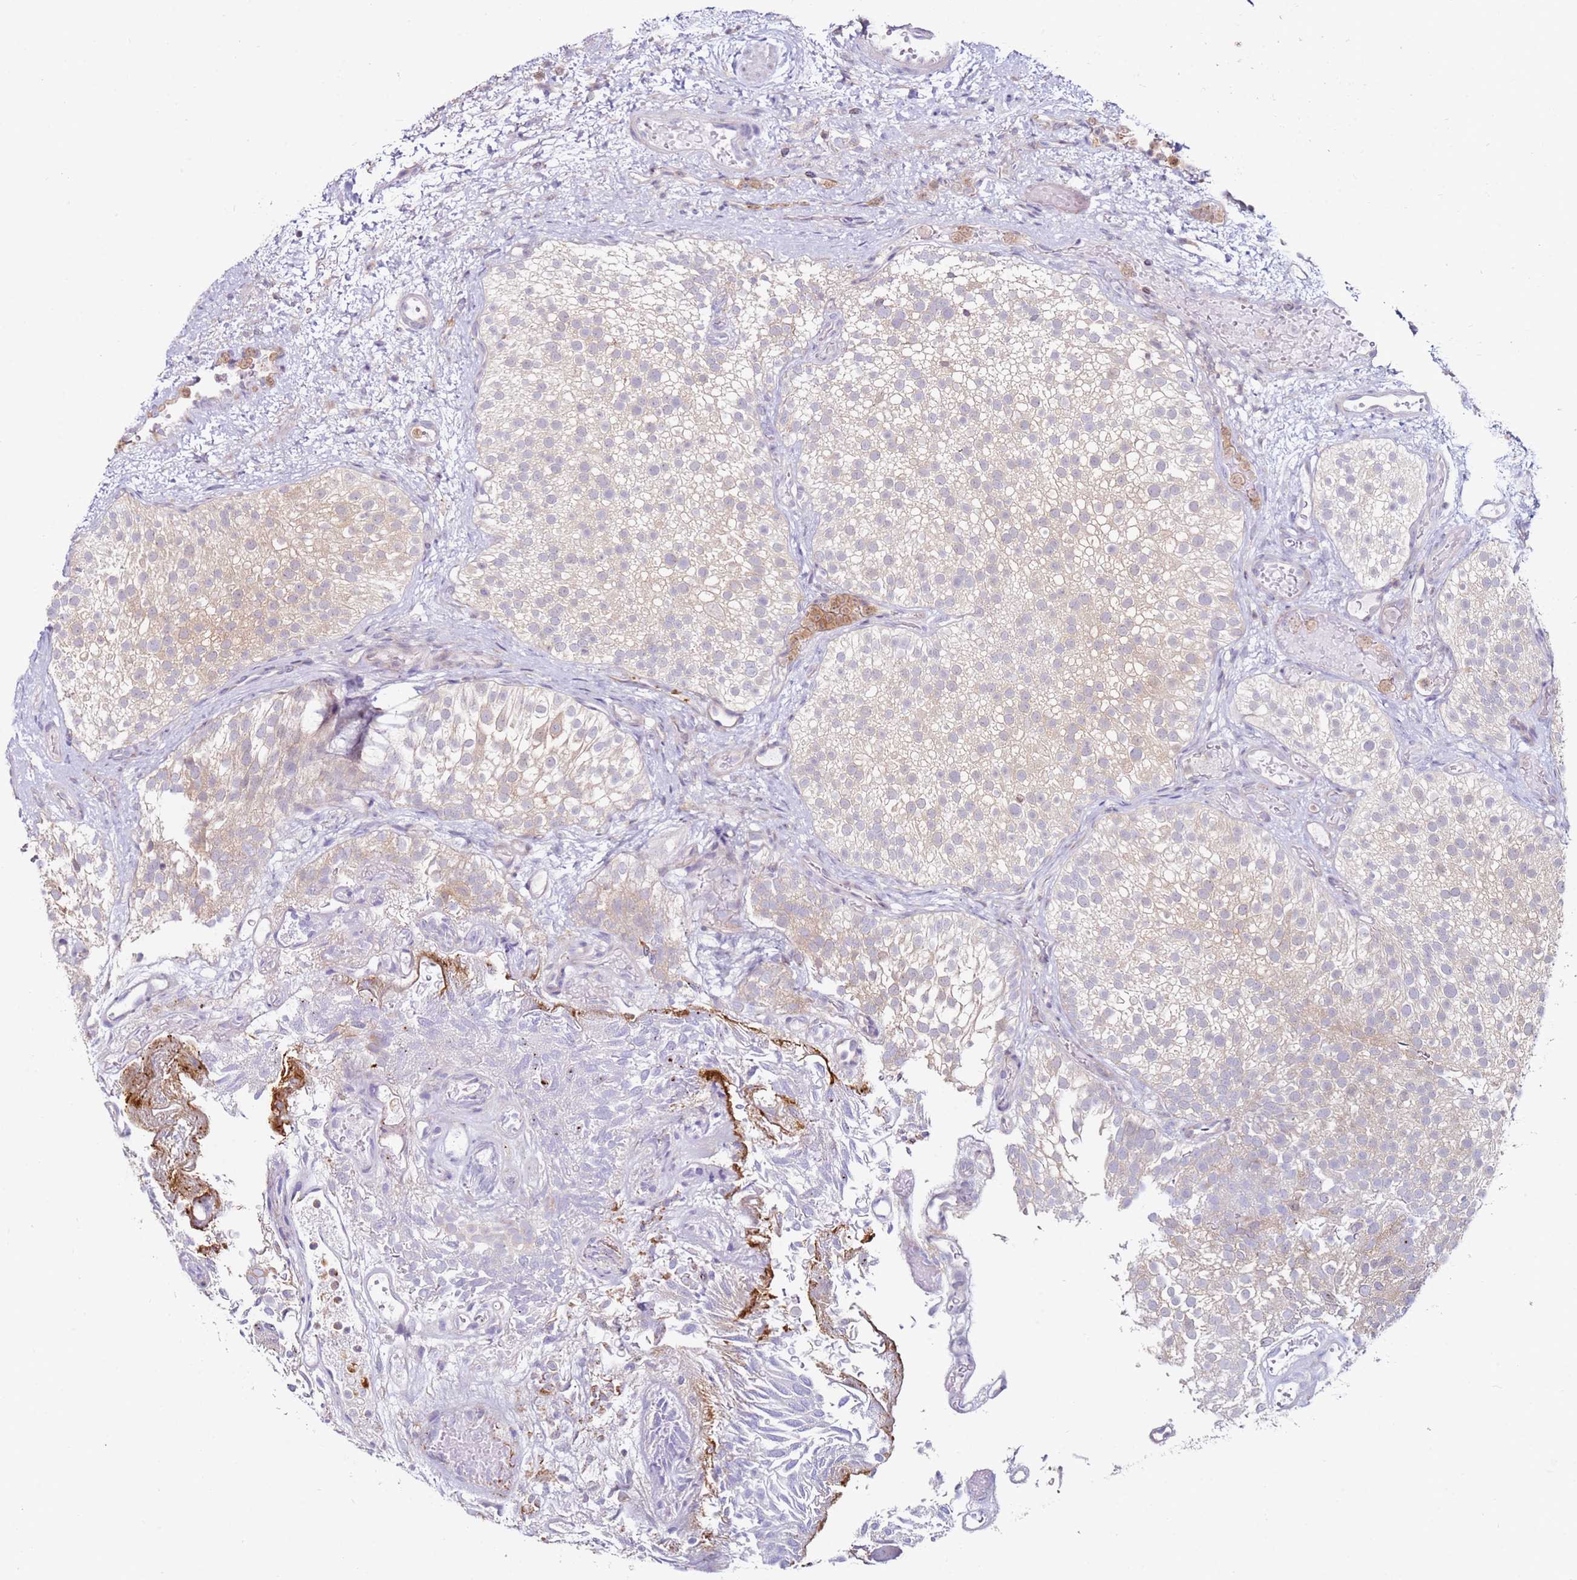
{"staining": {"intensity": "weak", "quantity": "<25%", "location": "cytoplasmic/membranous"}, "tissue": "urothelial cancer", "cell_type": "Tumor cells", "image_type": "cancer", "snomed": [{"axis": "morphology", "description": "Urothelial carcinoma, Low grade"}, {"axis": "topography", "description": "Urinary bladder"}], "caption": "Urothelial carcinoma (low-grade) was stained to show a protein in brown. There is no significant positivity in tumor cells.", "gene": "CNOT9", "patient": {"sex": "male", "age": 78}}